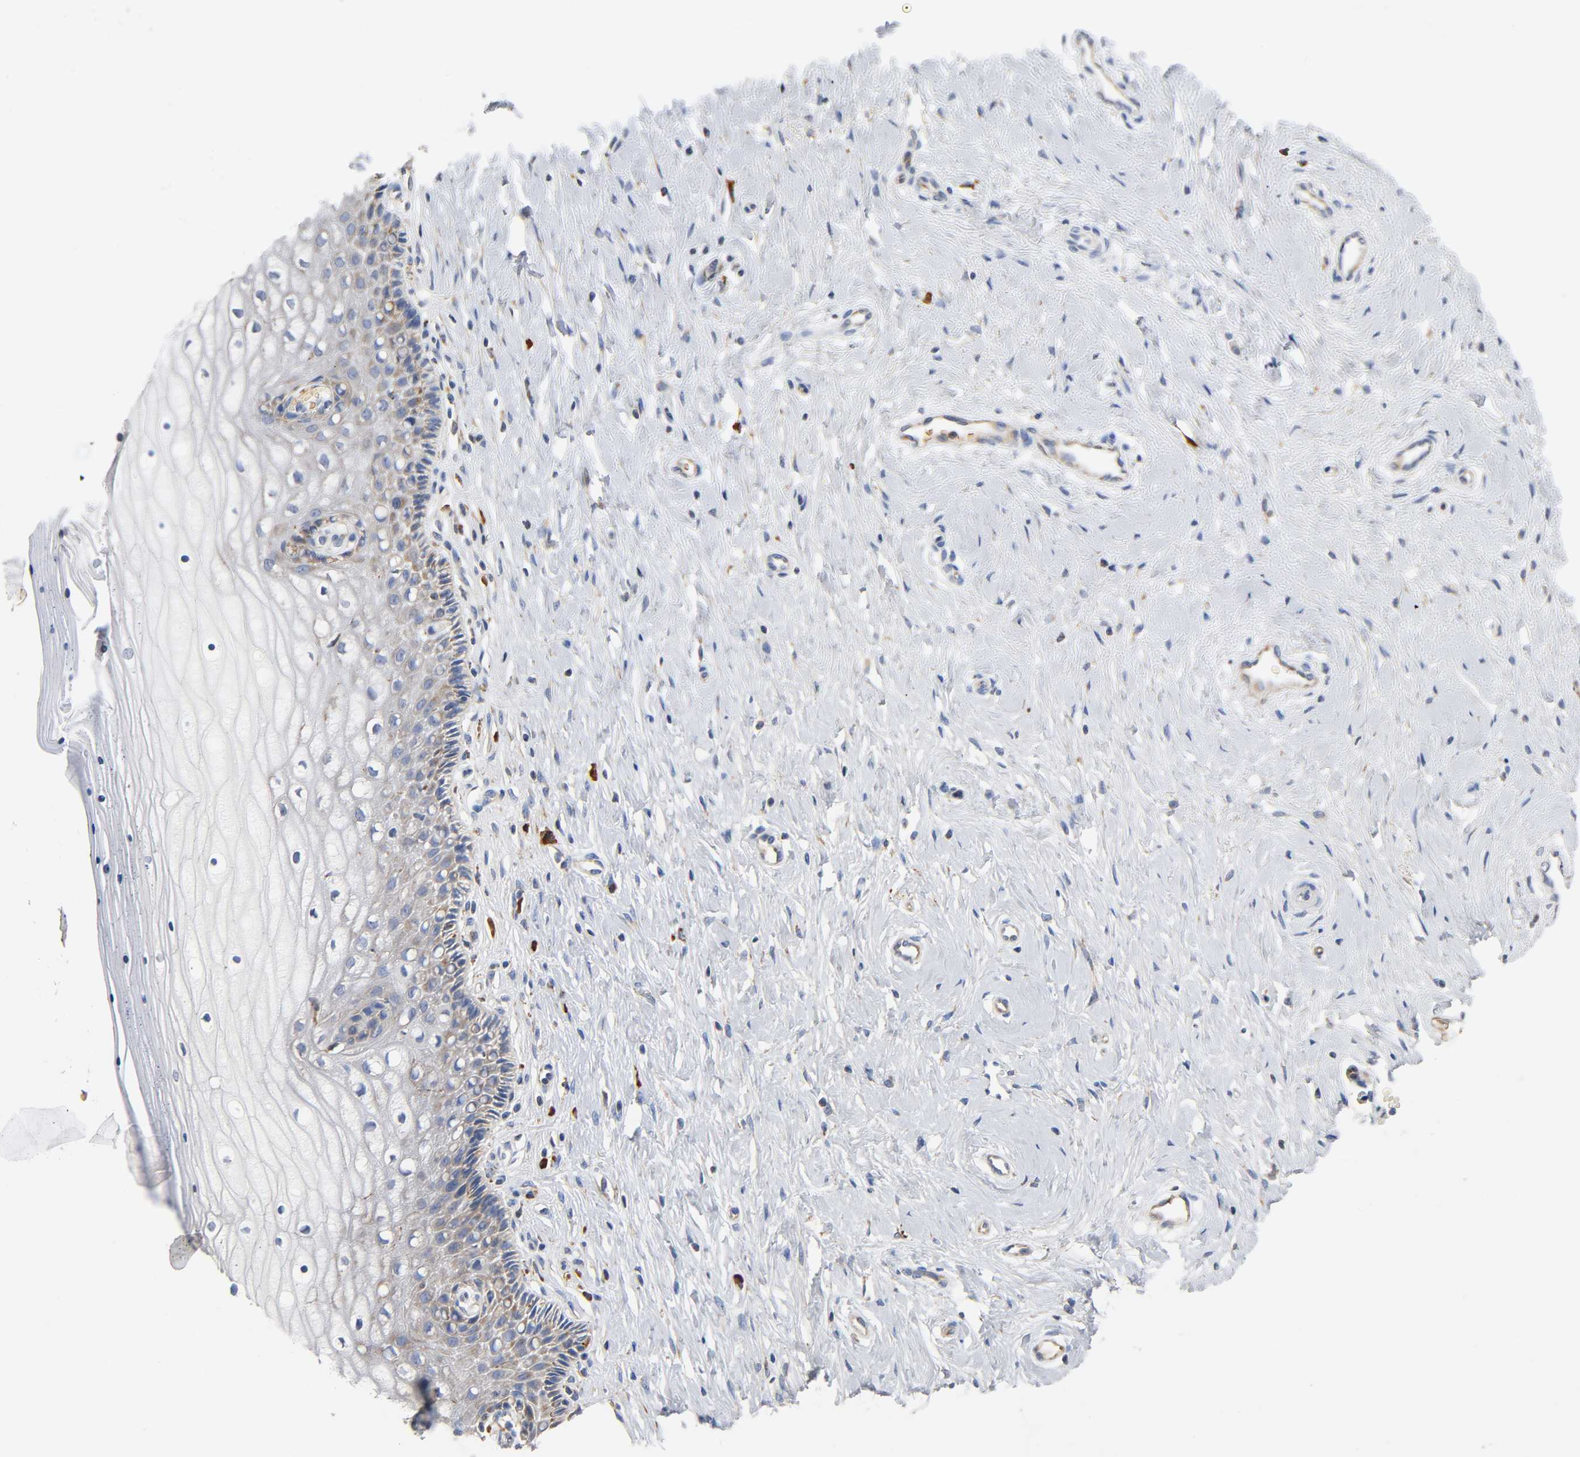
{"staining": {"intensity": "moderate", "quantity": ">75%", "location": "cytoplasmic/membranous"}, "tissue": "cervix", "cell_type": "Glandular cells", "image_type": "normal", "snomed": [{"axis": "morphology", "description": "Normal tissue, NOS"}, {"axis": "topography", "description": "Cervix"}], "caption": "Moderate cytoplasmic/membranous positivity for a protein is seen in about >75% of glandular cells of normal cervix using immunohistochemistry.", "gene": "UCKL1", "patient": {"sex": "female", "age": 46}}